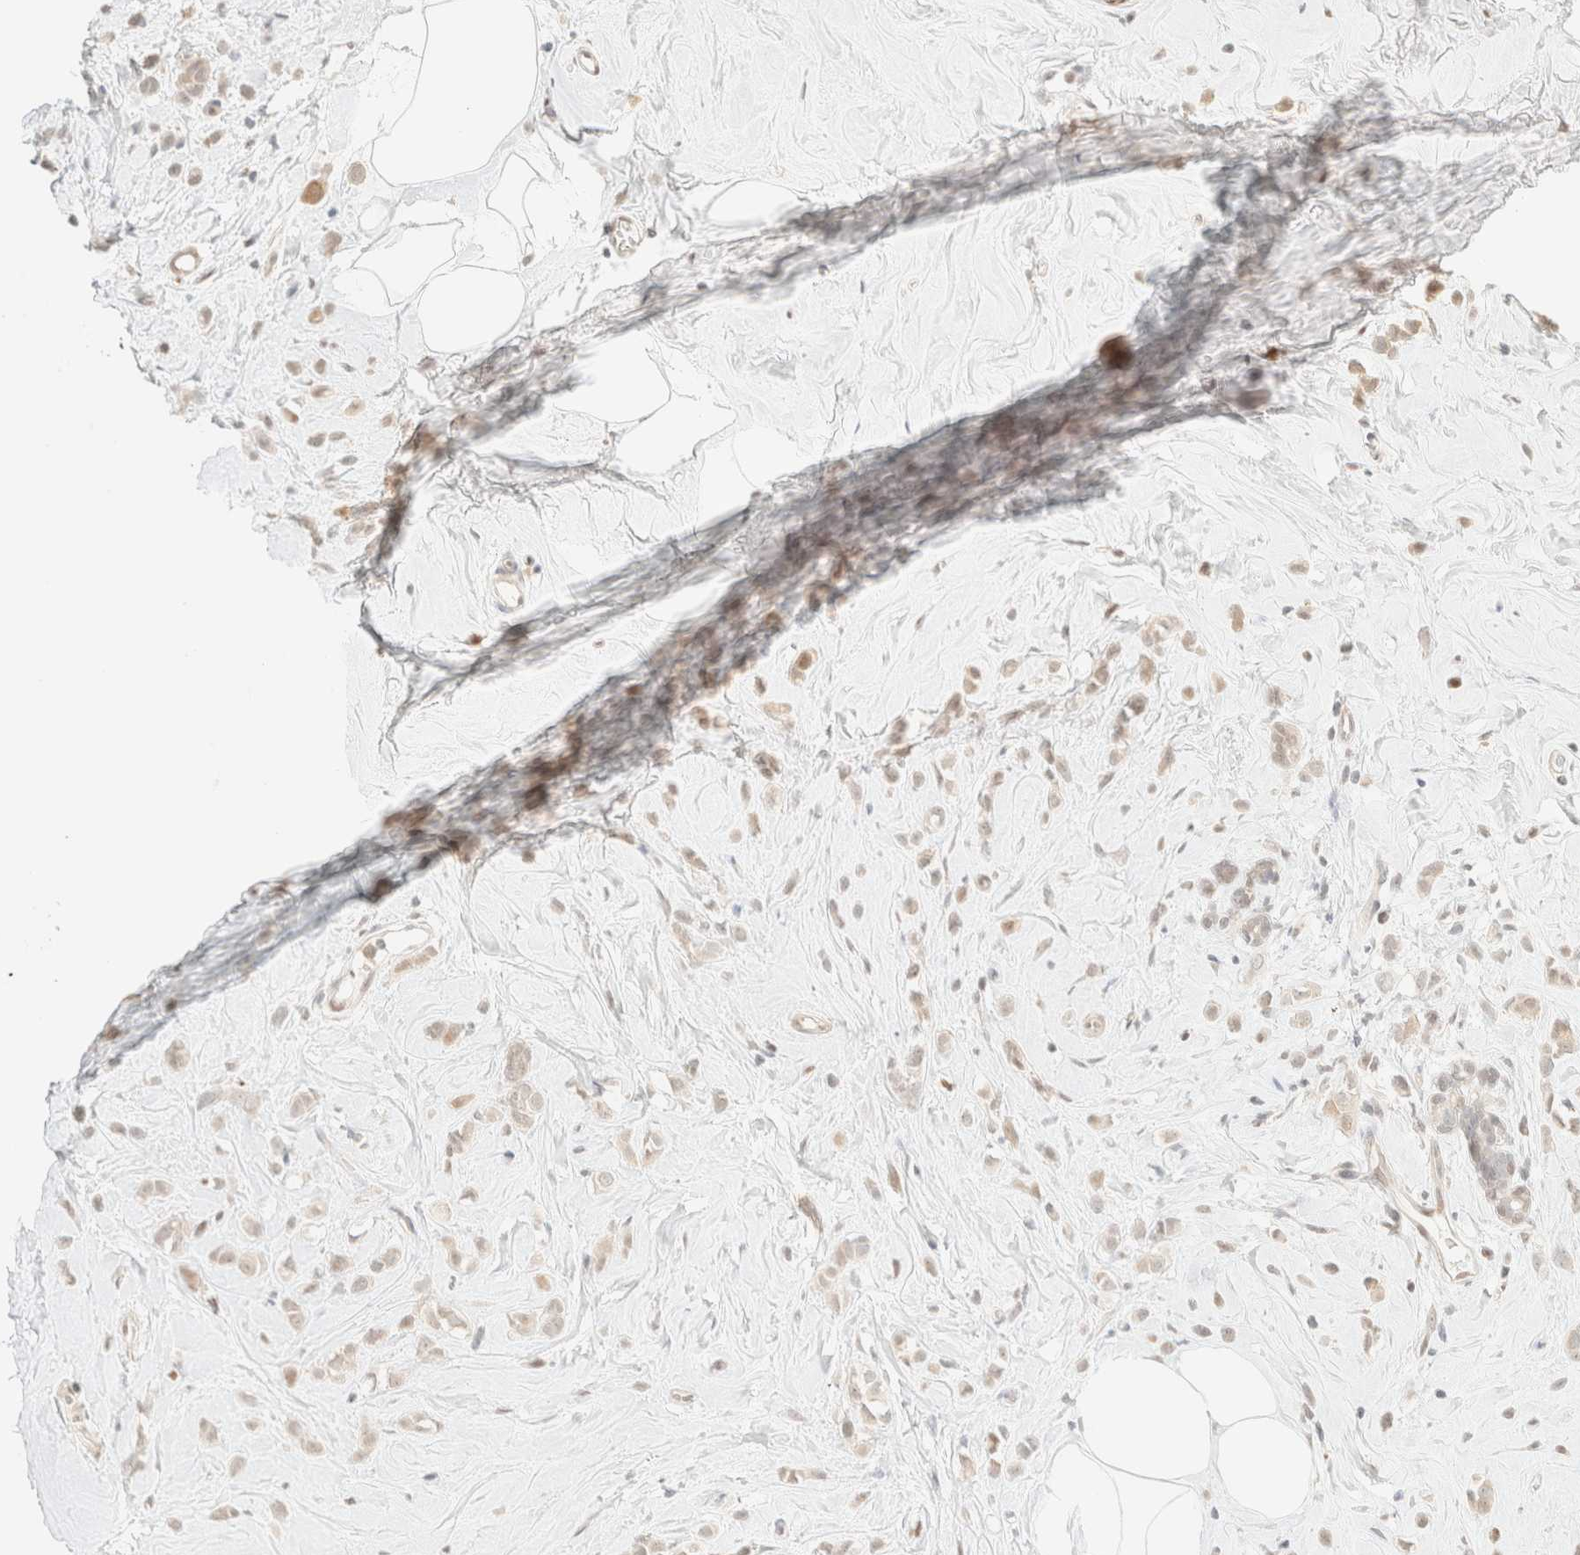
{"staining": {"intensity": "weak", "quantity": "<25%", "location": "cytoplasmic/membranous"}, "tissue": "breast cancer", "cell_type": "Tumor cells", "image_type": "cancer", "snomed": [{"axis": "morphology", "description": "Lobular carcinoma"}, {"axis": "topography", "description": "Breast"}], "caption": "IHC micrograph of neoplastic tissue: breast cancer (lobular carcinoma) stained with DAB demonstrates no significant protein positivity in tumor cells.", "gene": "TSR1", "patient": {"sex": "female", "age": 47}}